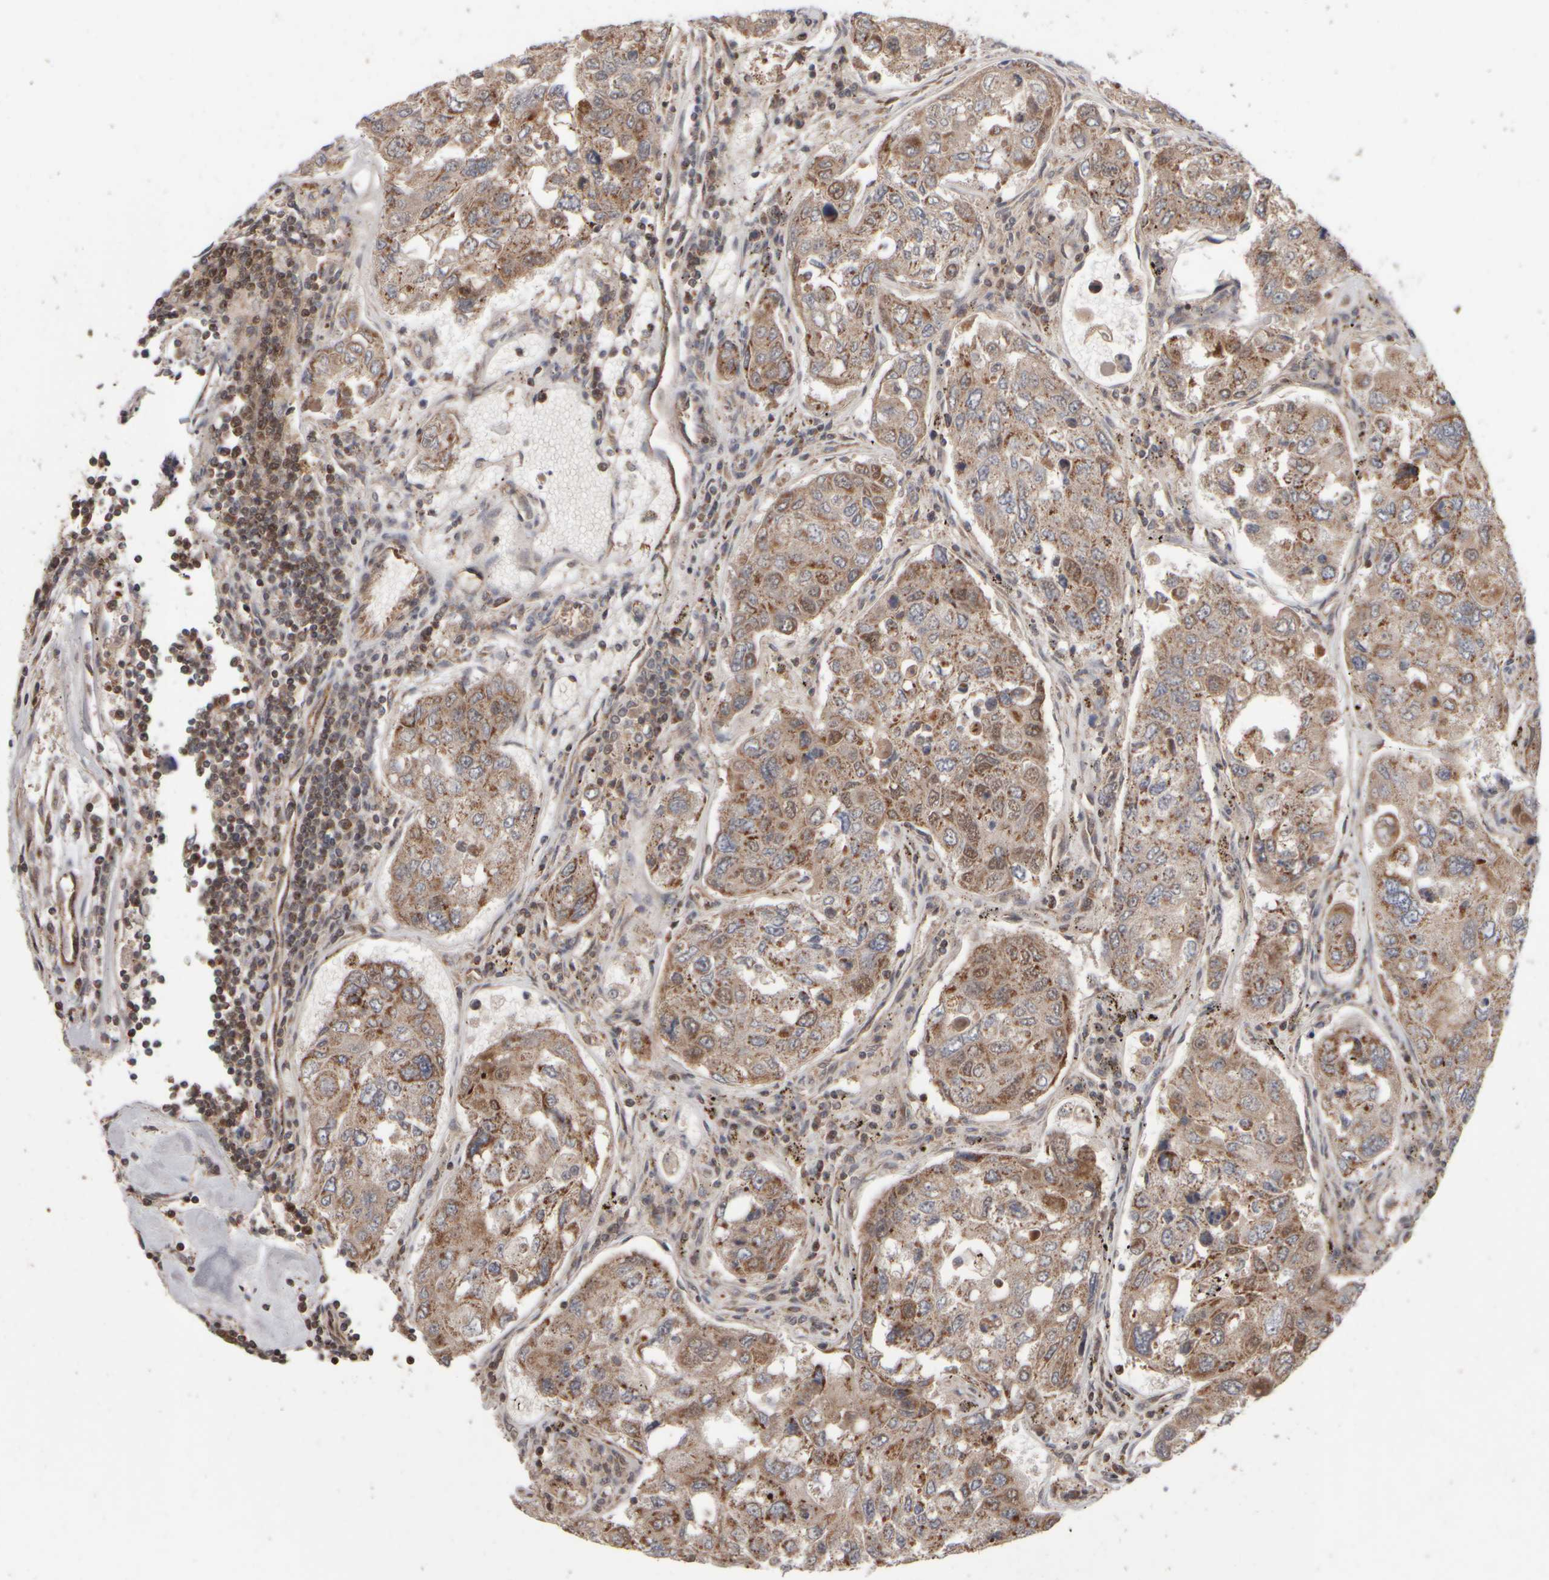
{"staining": {"intensity": "weak", "quantity": ">75%", "location": "cytoplasmic/membranous"}, "tissue": "urothelial cancer", "cell_type": "Tumor cells", "image_type": "cancer", "snomed": [{"axis": "morphology", "description": "Urothelial carcinoma, High grade"}, {"axis": "topography", "description": "Lymph node"}, {"axis": "topography", "description": "Urinary bladder"}], "caption": "DAB immunohistochemical staining of urothelial carcinoma (high-grade) demonstrates weak cytoplasmic/membranous protein expression in approximately >75% of tumor cells.", "gene": "ABHD11", "patient": {"sex": "male", "age": 51}}